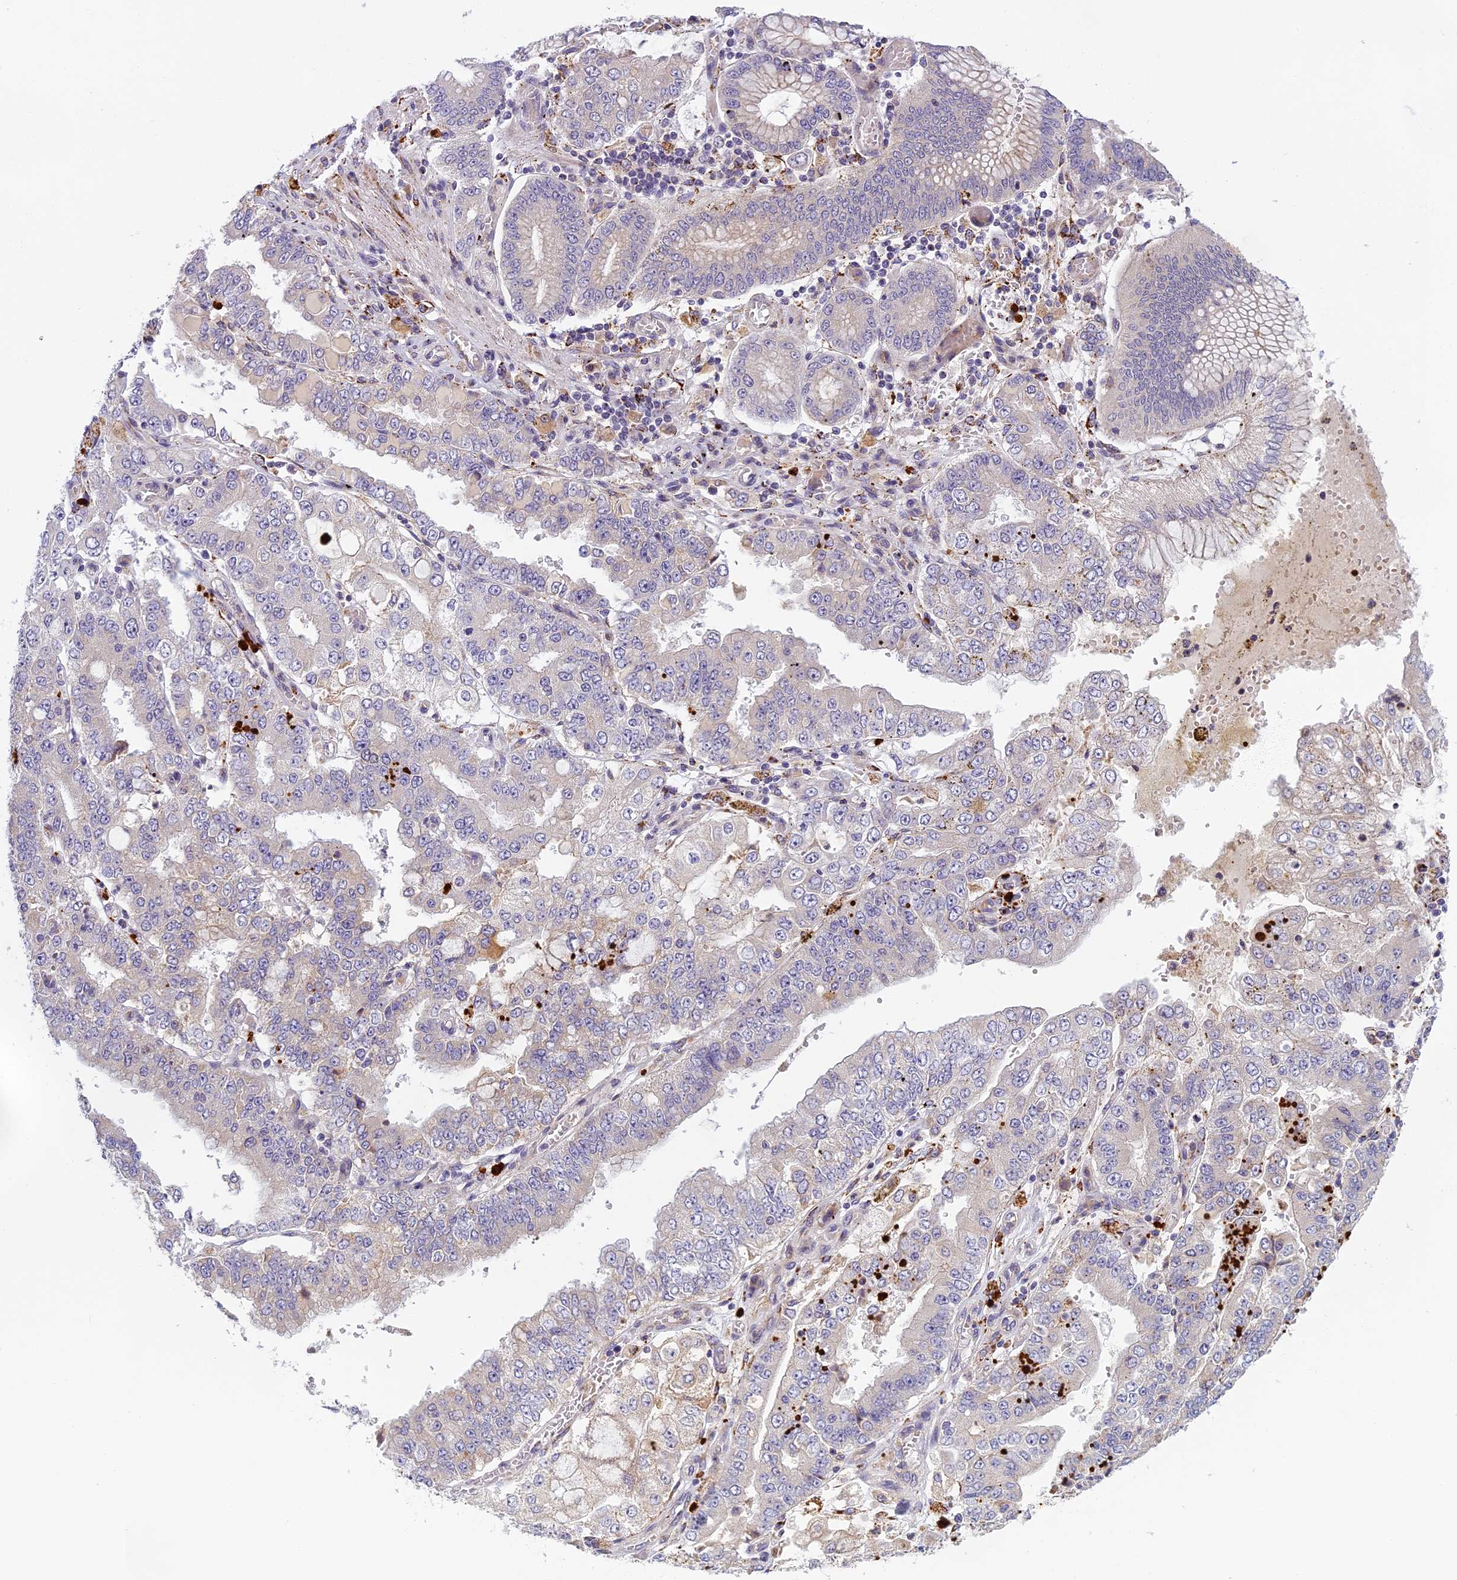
{"staining": {"intensity": "negative", "quantity": "none", "location": "none"}, "tissue": "stomach cancer", "cell_type": "Tumor cells", "image_type": "cancer", "snomed": [{"axis": "morphology", "description": "Adenocarcinoma, NOS"}, {"axis": "topography", "description": "Stomach"}], "caption": "This is an immunohistochemistry (IHC) histopathology image of adenocarcinoma (stomach). There is no positivity in tumor cells.", "gene": "SEMA7A", "patient": {"sex": "male", "age": 76}}